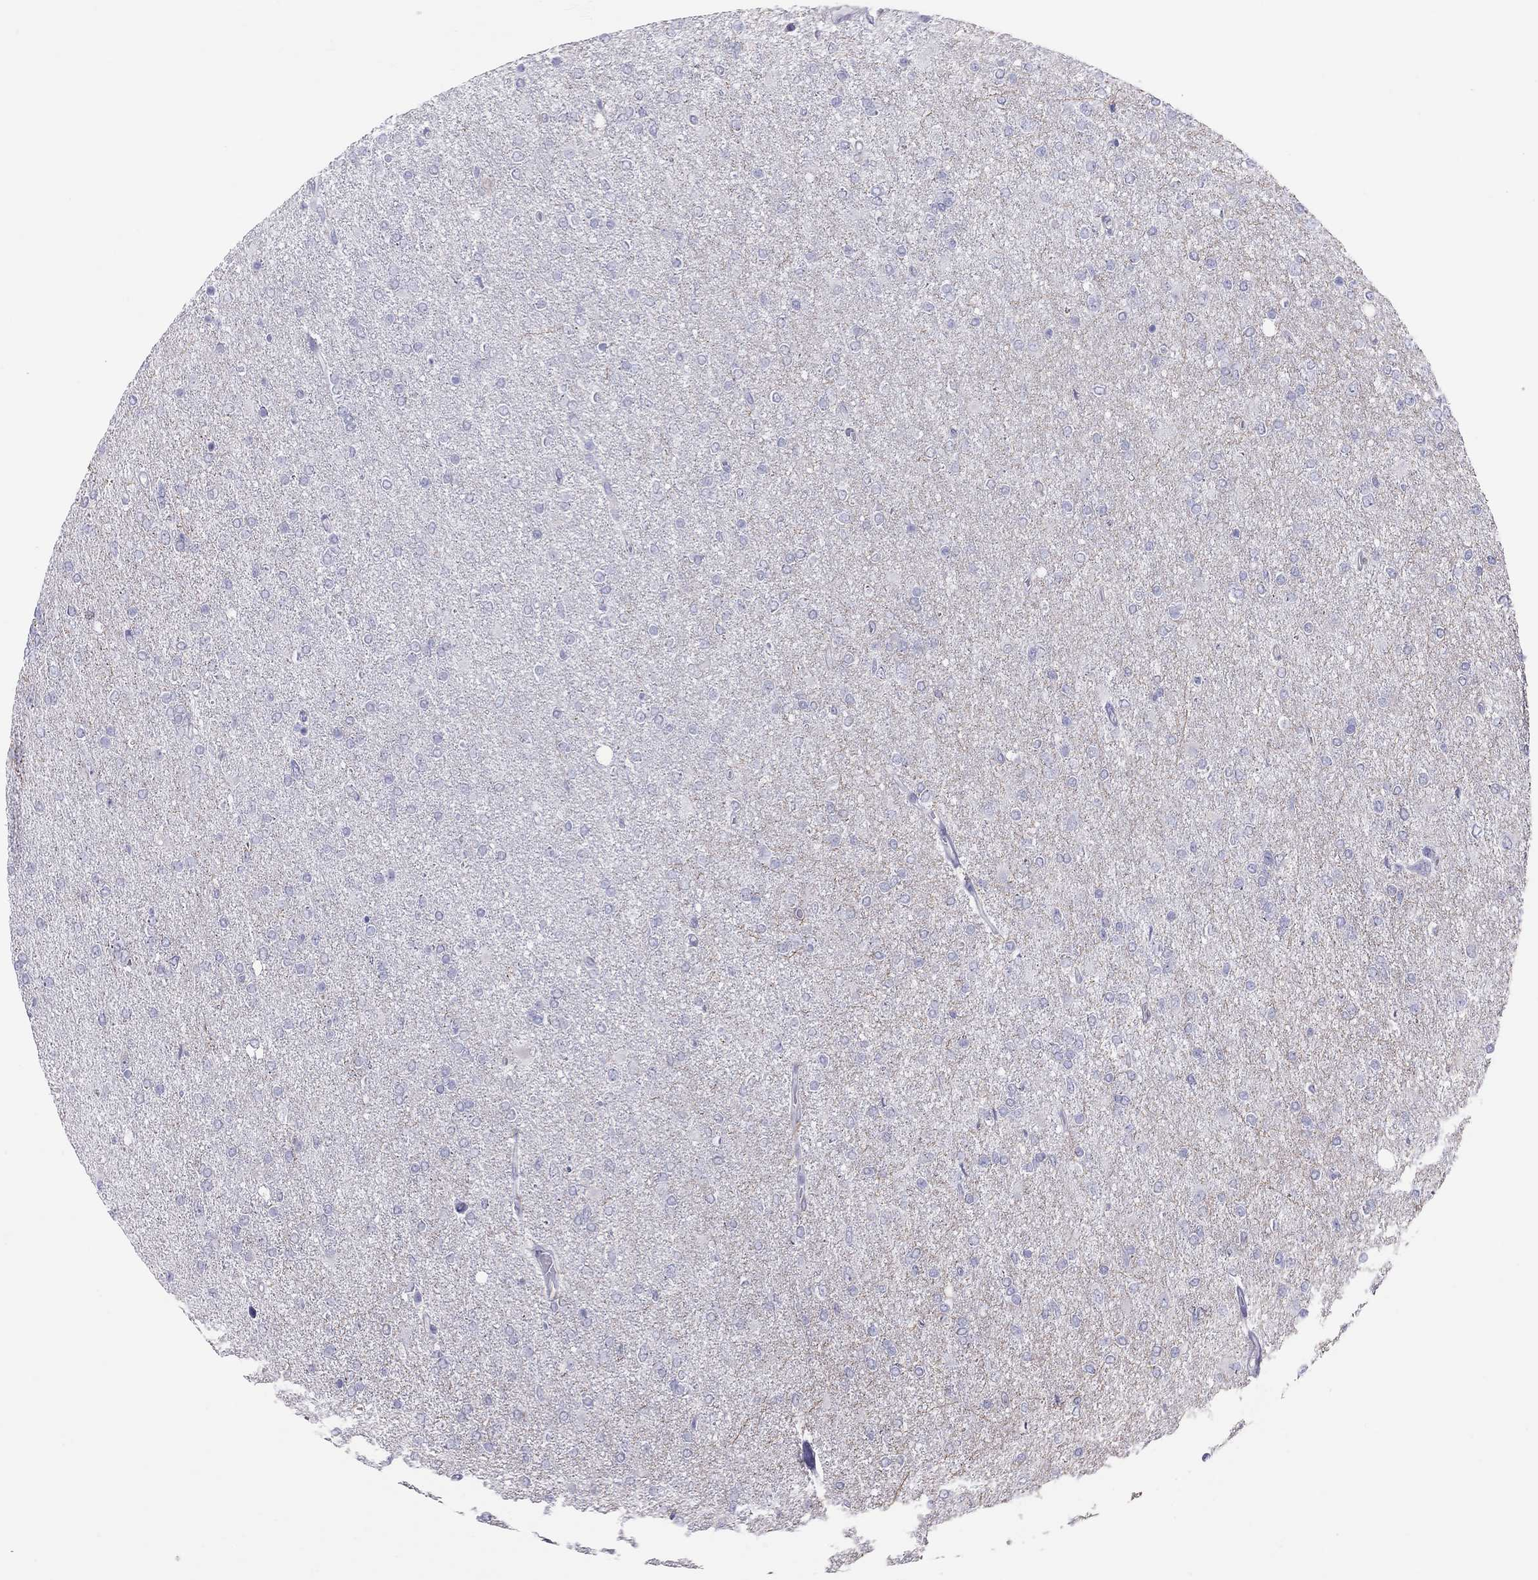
{"staining": {"intensity": "negative", "quantity": "none", "location": "none"}, "tissue": "glioma", "cell_type": "Tumor cells", "image_type": "cancer", "snomed": [{"axis": "morphology", "description": "Glioma, malignant, High grade"}, {"axis": "topography", "description": "Cerebral cortex"}], "caption": "Immunohistochemistry (IHC) micrograph of high-grade glioma (malignant) stained for a protein (brown), which exhibits no expression in tumor cells. The staining is performed using DAB (3,3'-diaminobenzidine) brown chromogen with nuclei counter-stained in using hematoxylin.", "gene": "STAG3", "patient": {"sex": "male", "age": 70}}